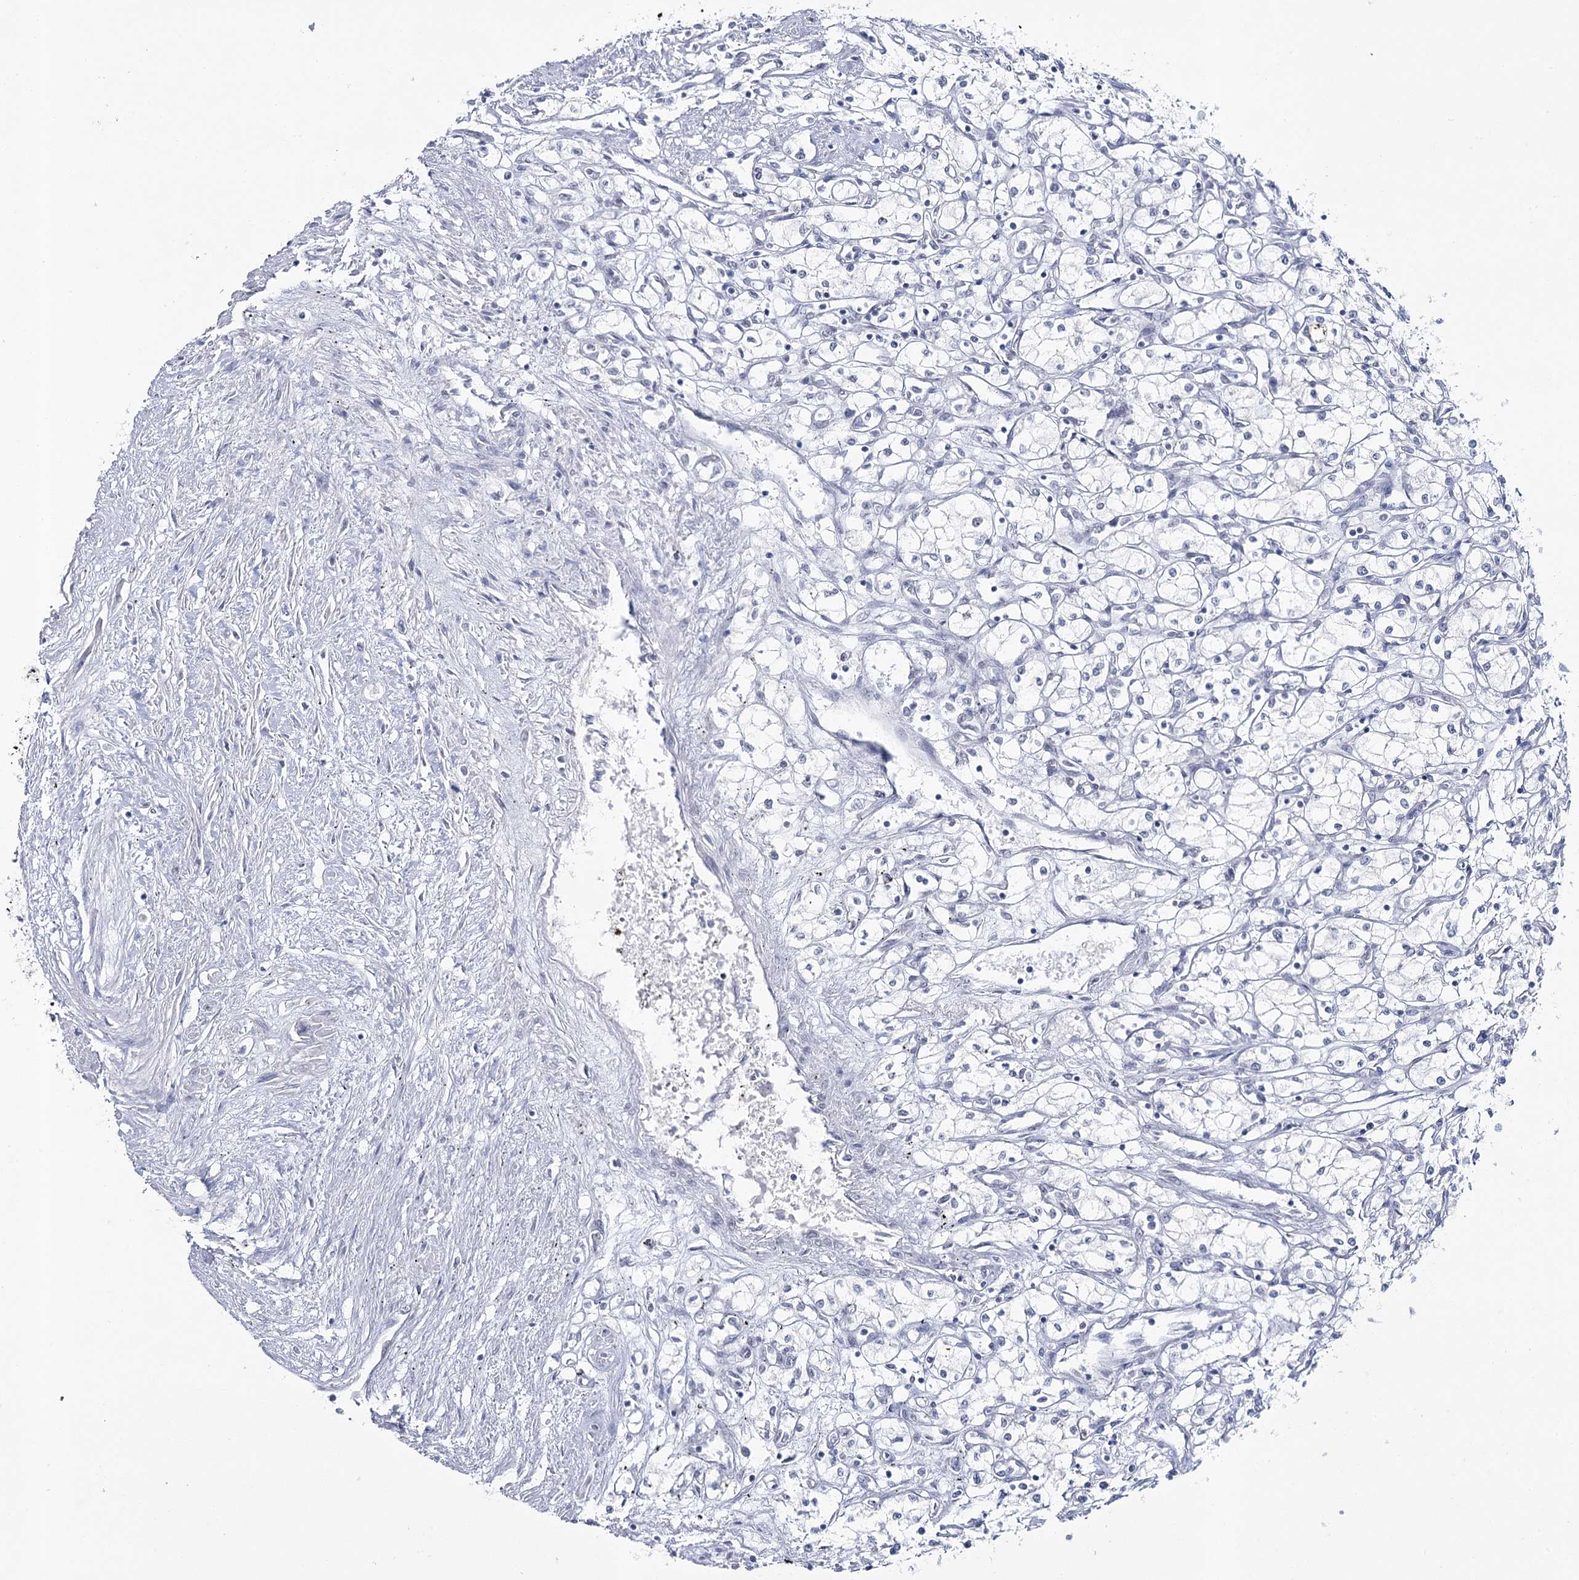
{"staining": {"intensity": "negative", "quantity": "none", "location": "none"}, "tissue": "renal cancer", "cell_type": "Tumor cells", "image_type": "cancer", "snomed": [{"axis": "morphology", "description": "Adenocarcinoma, NOS"}, {"axis": "topography", "description": "Kidney"}], "caption": "This is a photomicrograph of immunohistochemistry staining of adenocarcinoma (renal), which shows no positivity in tumor cells.", "gene": "ZC3H8", "patient": {"sex": "male", "age": 59}}